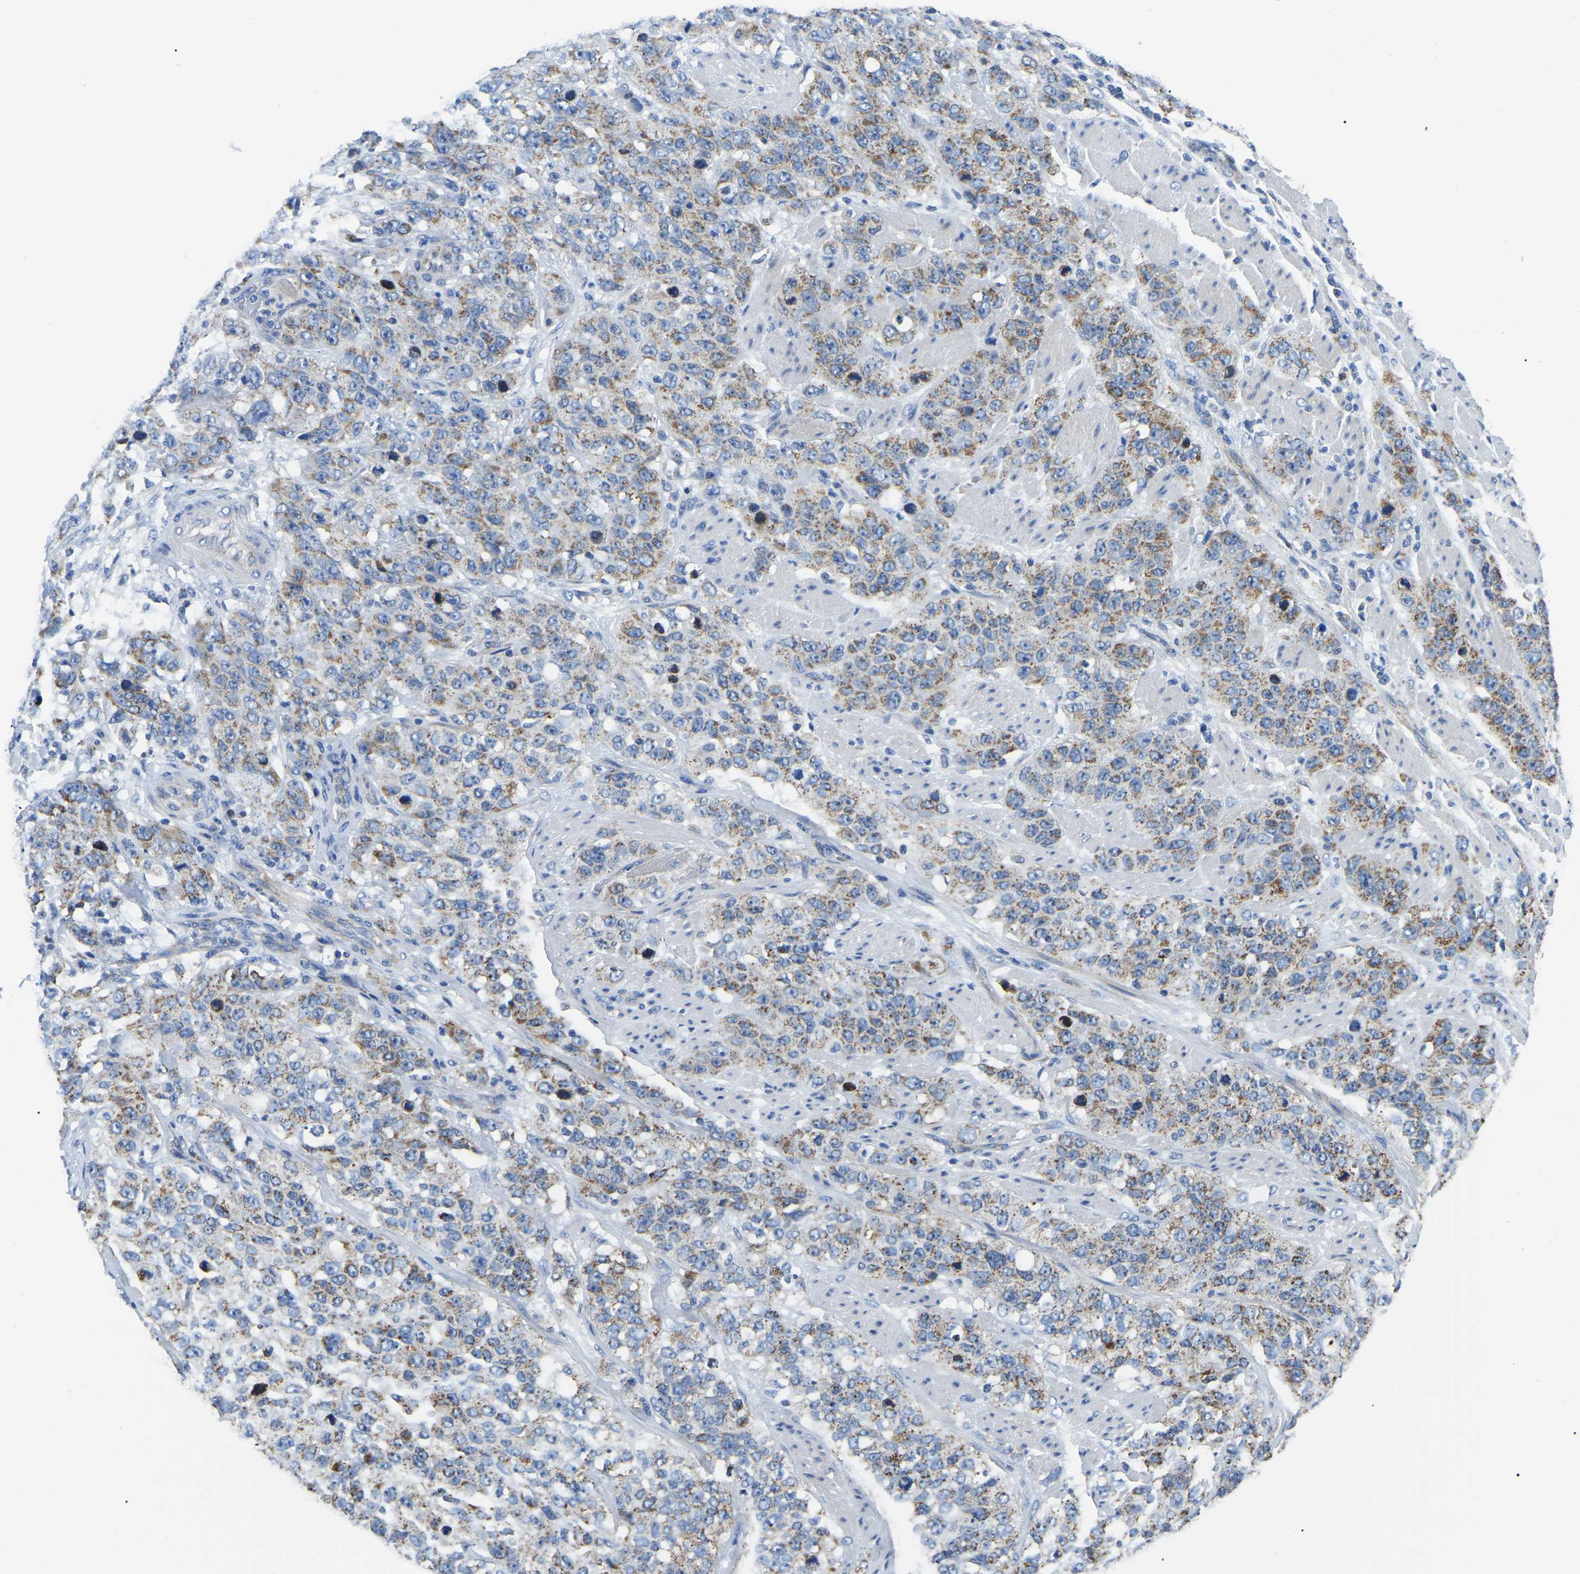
{"staining": {"intensity": "moderate", "quantity": ">75%", "location": "cytoplasmic/membranous"}, "tissue": "stomach cancer", "cell_type": "Tumor cells", "image_type": "cancer", "snomed": [{"axis": "morphology", "description": "Adenocarcinoma, NOS"}, {"axis": "topography", "description": "Stomach"}], "caption": "The image exhibits a brown stain indicating the presence of a protein in the cytoplasmic/membranous of tumor cells in stomach cancer.", "gene": "PPM1E", "patient": {"sex": "male", "age": 48}}